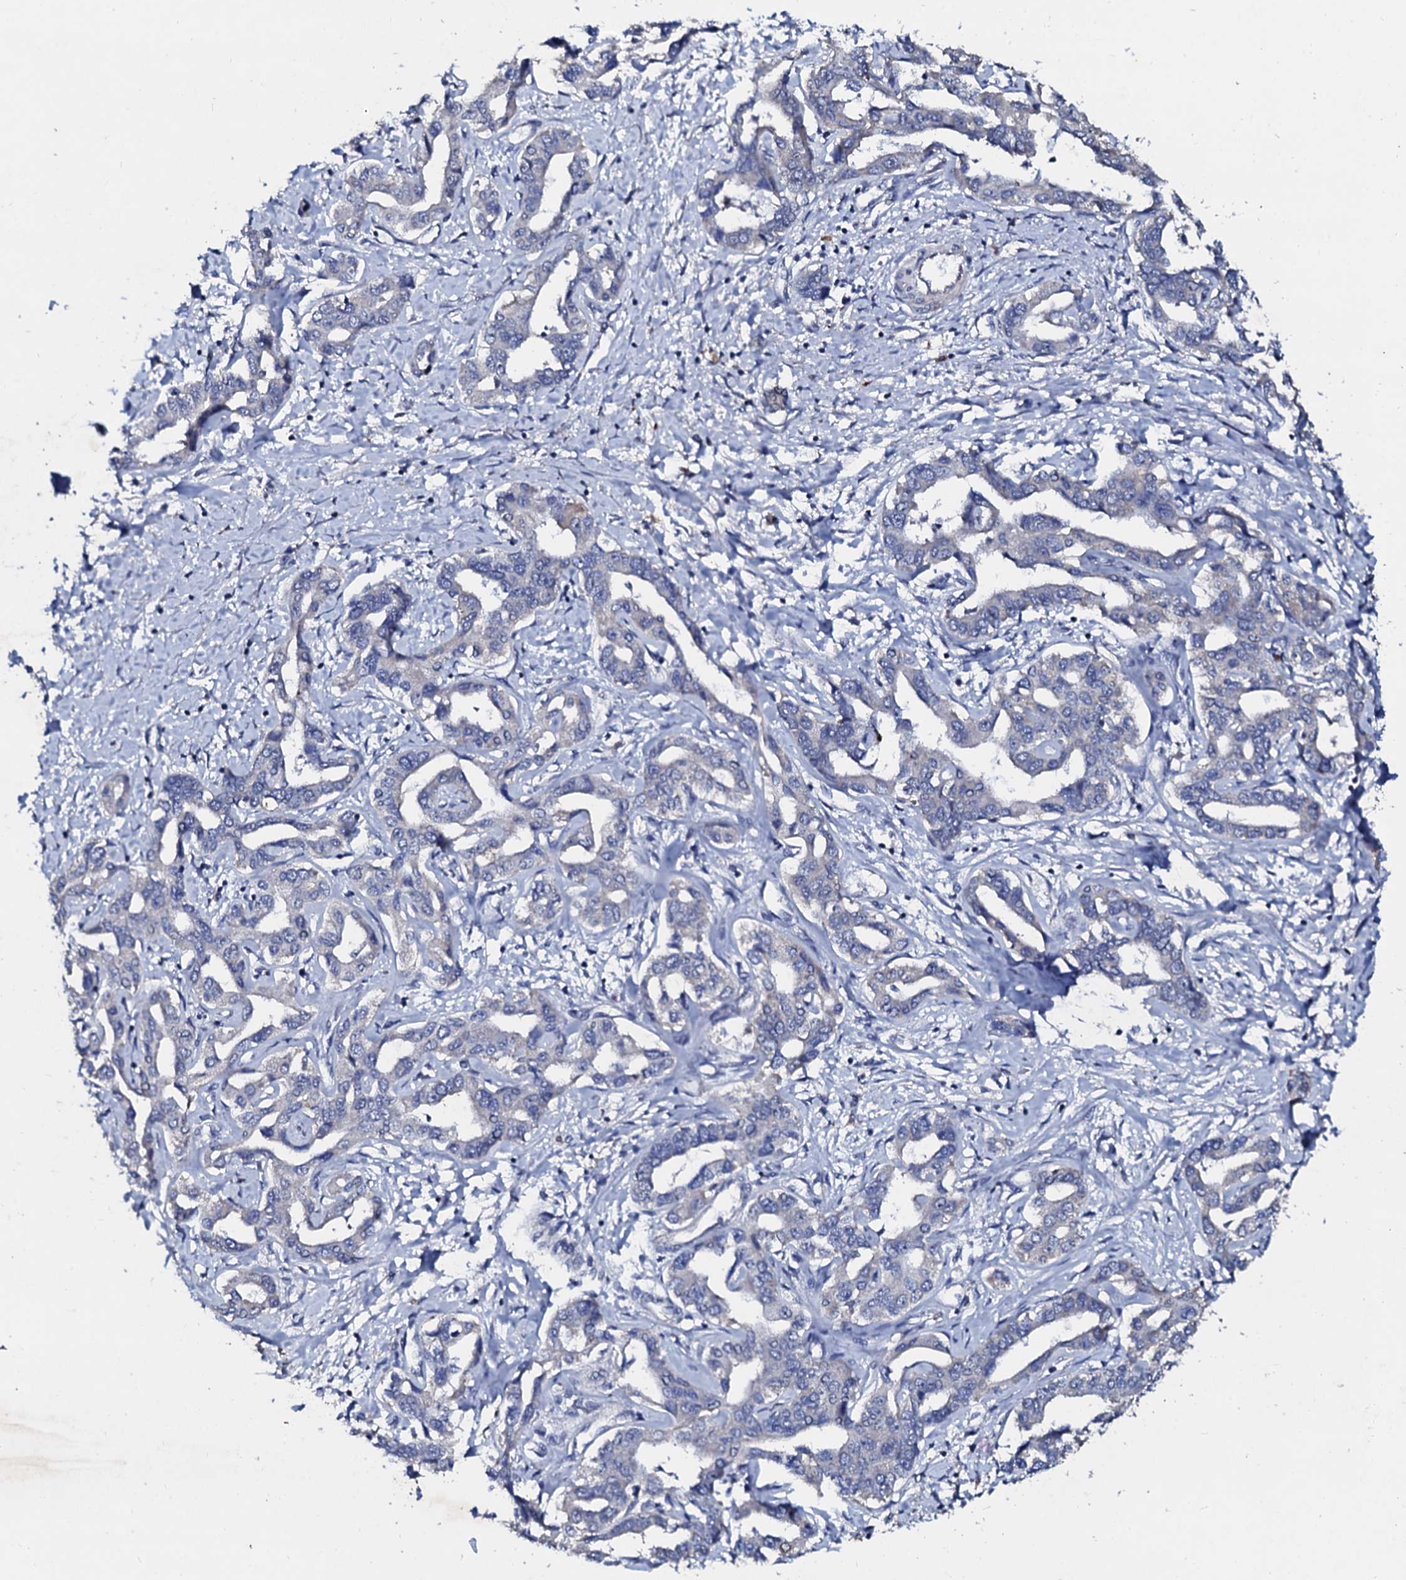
{"staining": {"intensity": "negative", "quantity": "none", "location": "none"}, "tissue": "liver cancer", "cell_type": "Tumor cells", "image_type": "cancer", "snomed": [{"axis": "morphology", "description": "Cholangiocarcinoma"}, {"axis": "topography", "description": "Liver"}], "caption": "High power microscopy histopathology image of an immunohistochemistry photomicrograph of liver cholangiocarcinoma, revealing no significant expression in tumor cells.", "gene": "SLC37A4", "patient": {"sex": "male", "age": 59}}